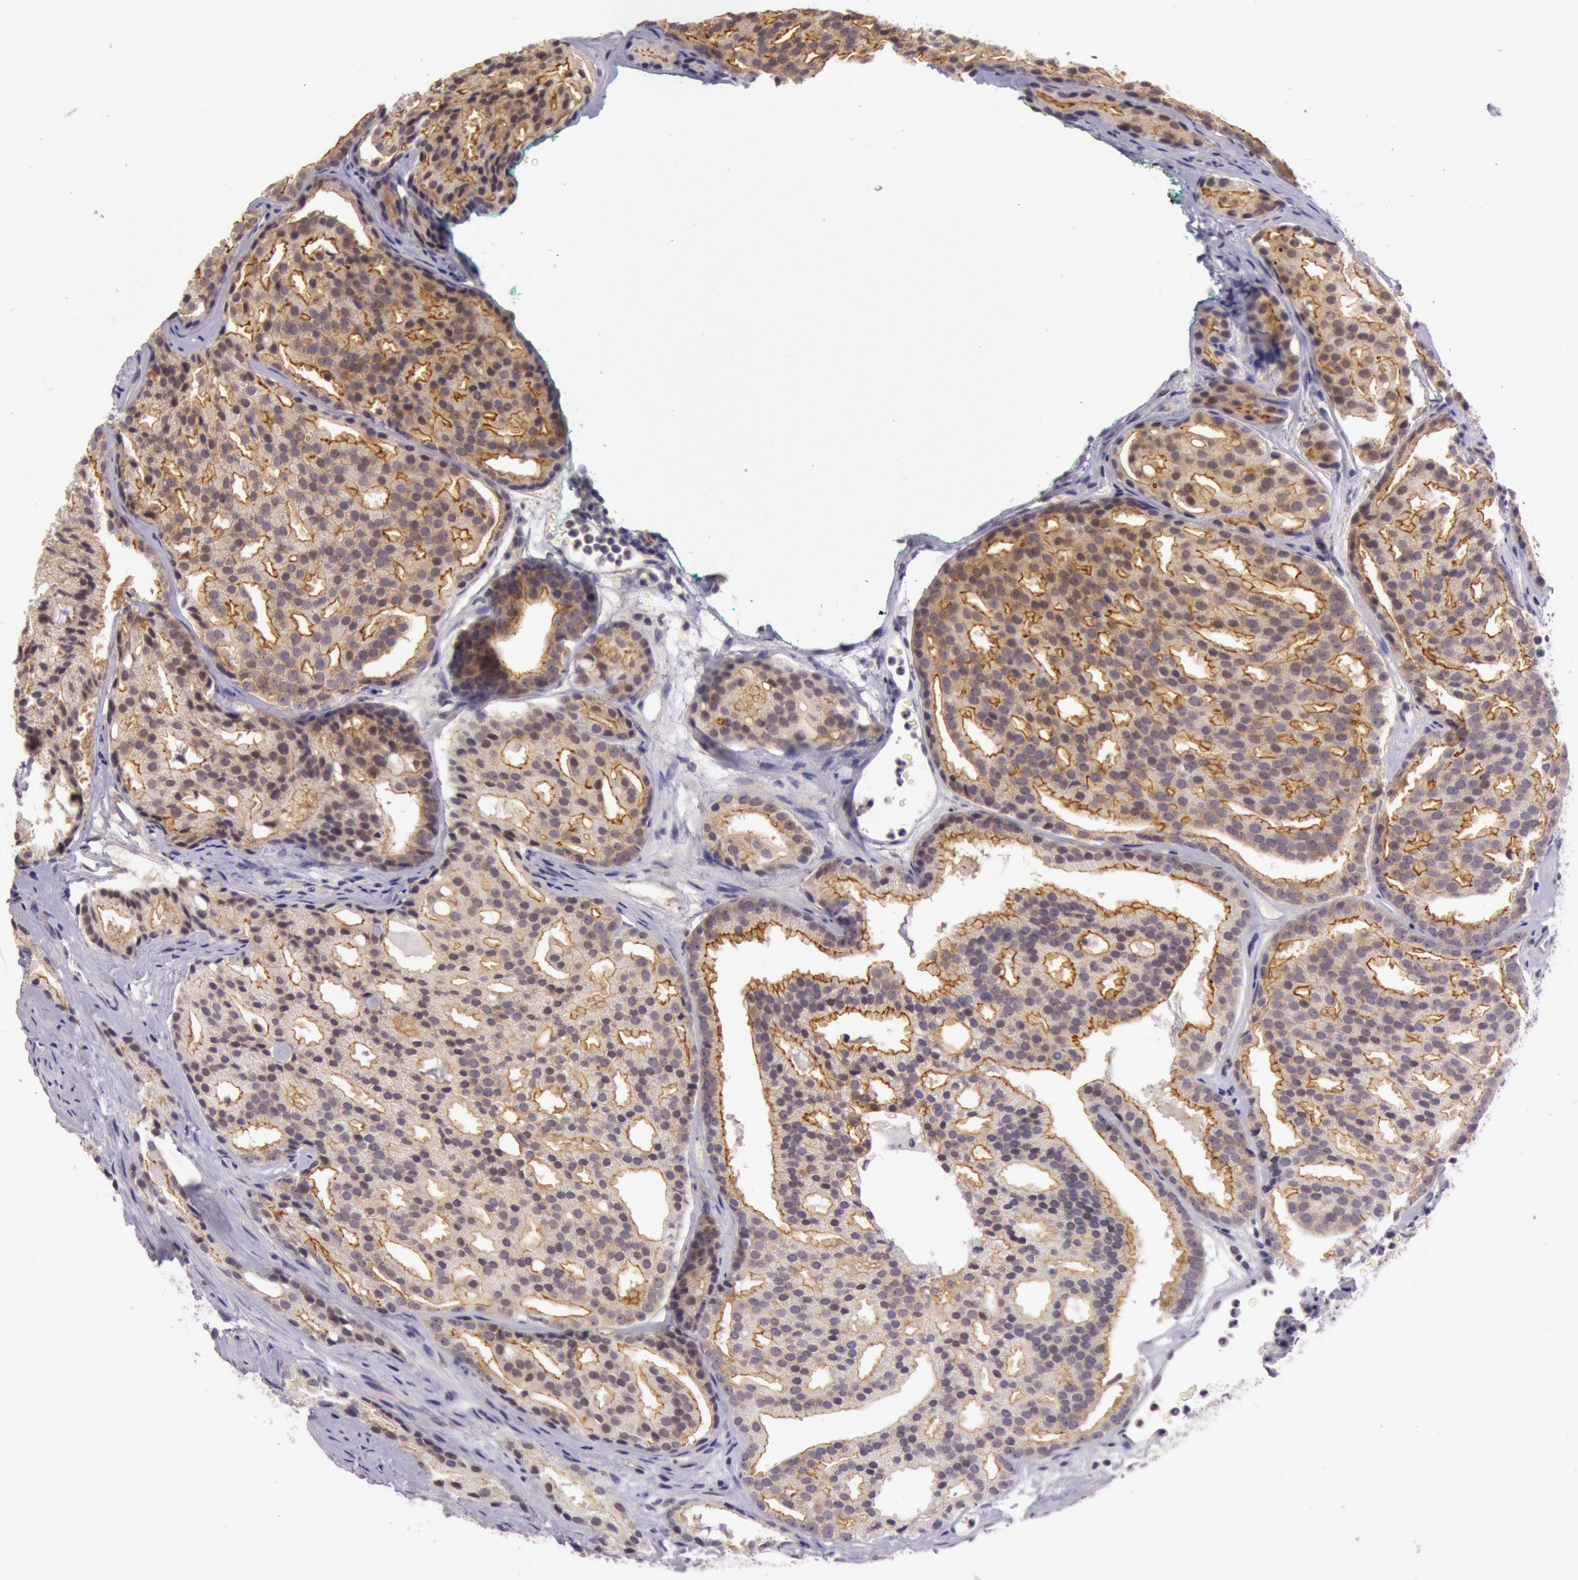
{"staining": {"intensity": "strong", "quantity": ">75%", "location": "cytoplasmic/membranous,nuclear"}, "tissue": "prostate cancer", "cell_type": "Tumor cells", "image_type": "cancer", "snomed": [{"axis": "morphology", "description": "Adenocarcinoma, High grade"}, {"axis": "topography", "description": "Prostate"}], "caption": "Immunohistochemistry (IHC) of human prostate cancer (high-grade adenocarcinoma) reveals high levels of strong cytoplasmic/membranous and nuclear expression in about >75% of tumor cells. (brown staining indicates protein expression, while blue staining denotes nuclei).", "gene": "CDK16", "patient": {"sex": "male", "age": 64}}